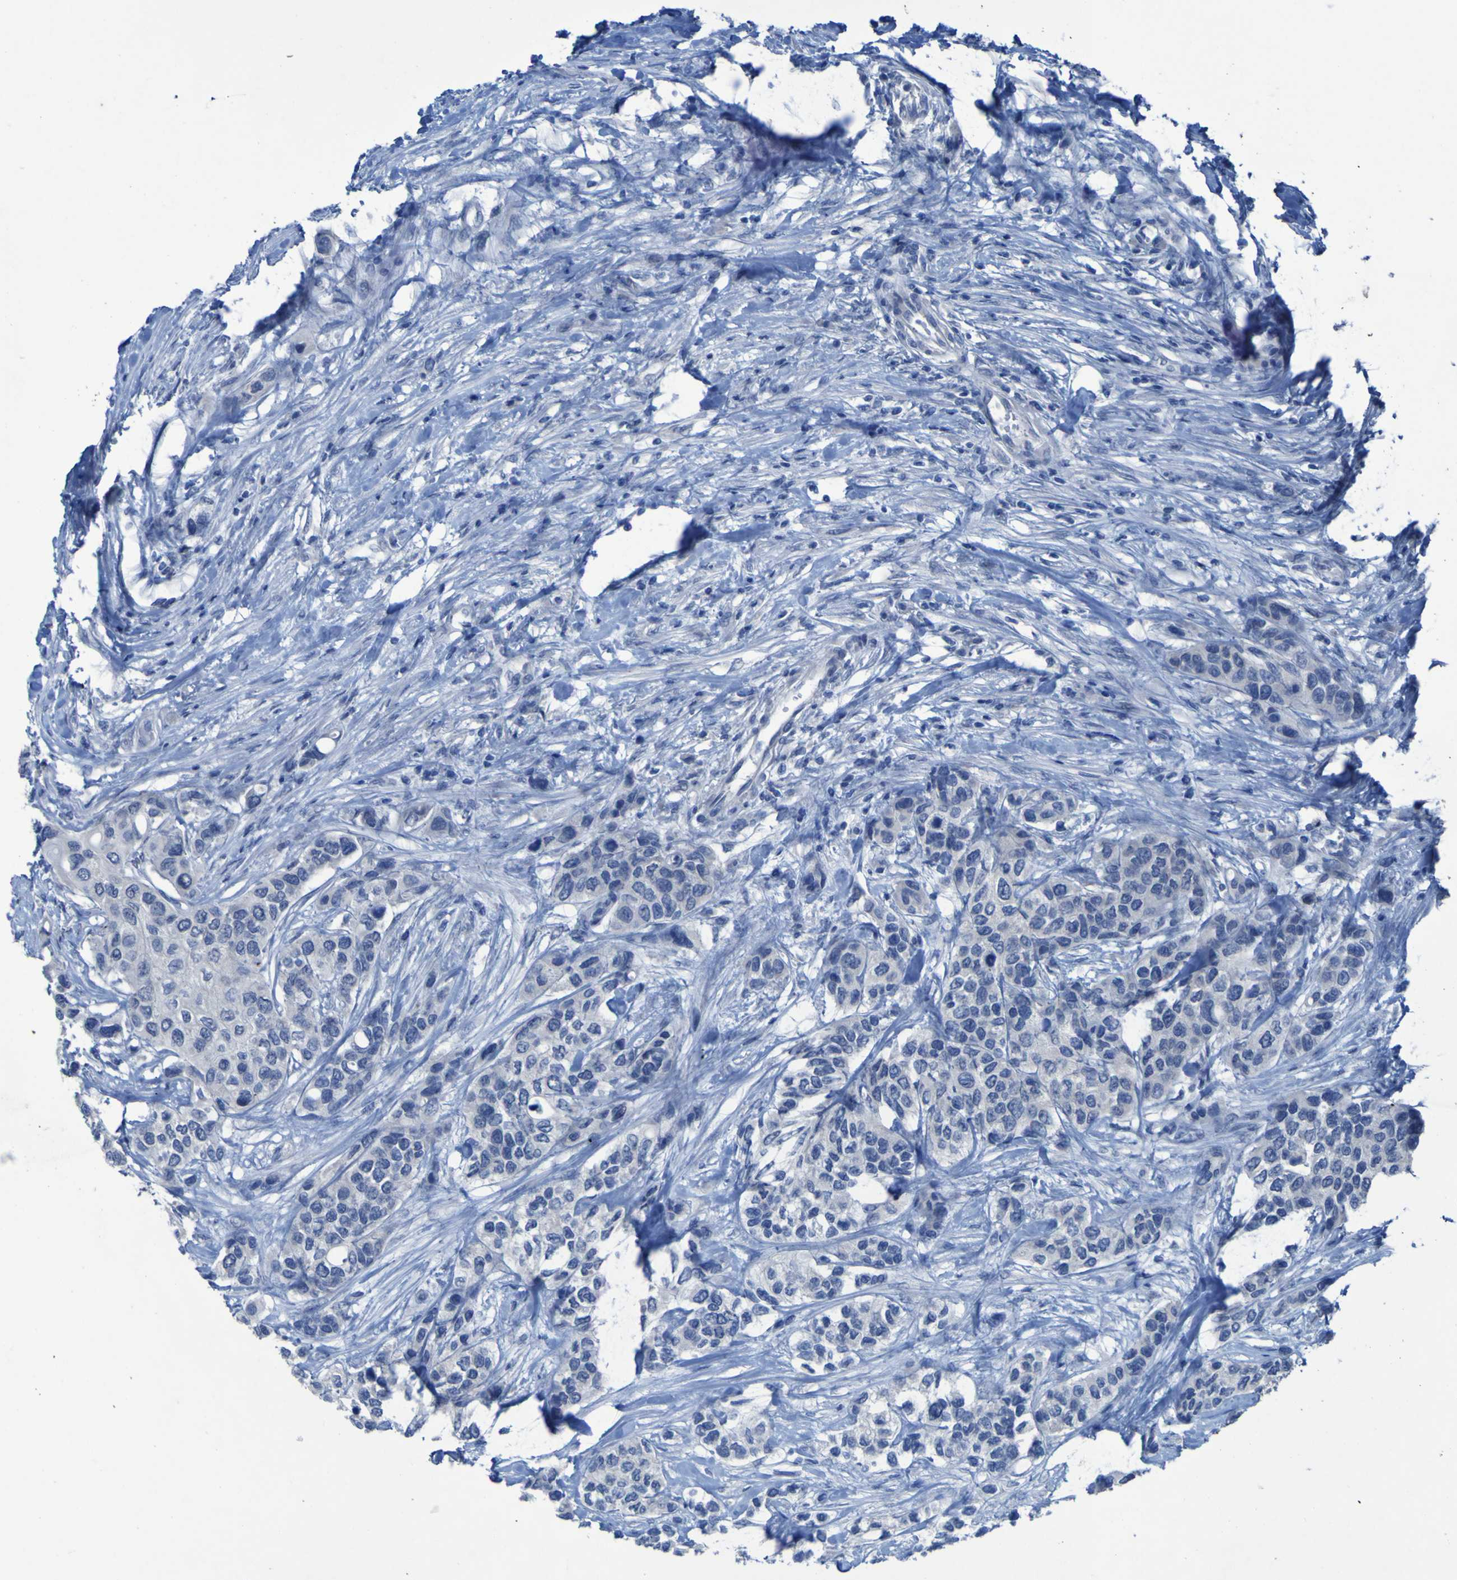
{"staining": {"intensity": "negative", "quantity": "none", "location": "none"}, "tissue": "urothelial cancer", "cell_type": "Tumor cells", "image_type": "cancer", "snomed": [{"axis": "morphology", "description": "Urothelial carcinoma, High grade"}, {"axis": "topography", "description": "Urinary bladder"}], "caption": "Human urothelial cancer stained for a protein using IHC reveals no staining in tumor cells.", "gene": "CLDN18", "patient": {"sex": "female", "age": 56}}